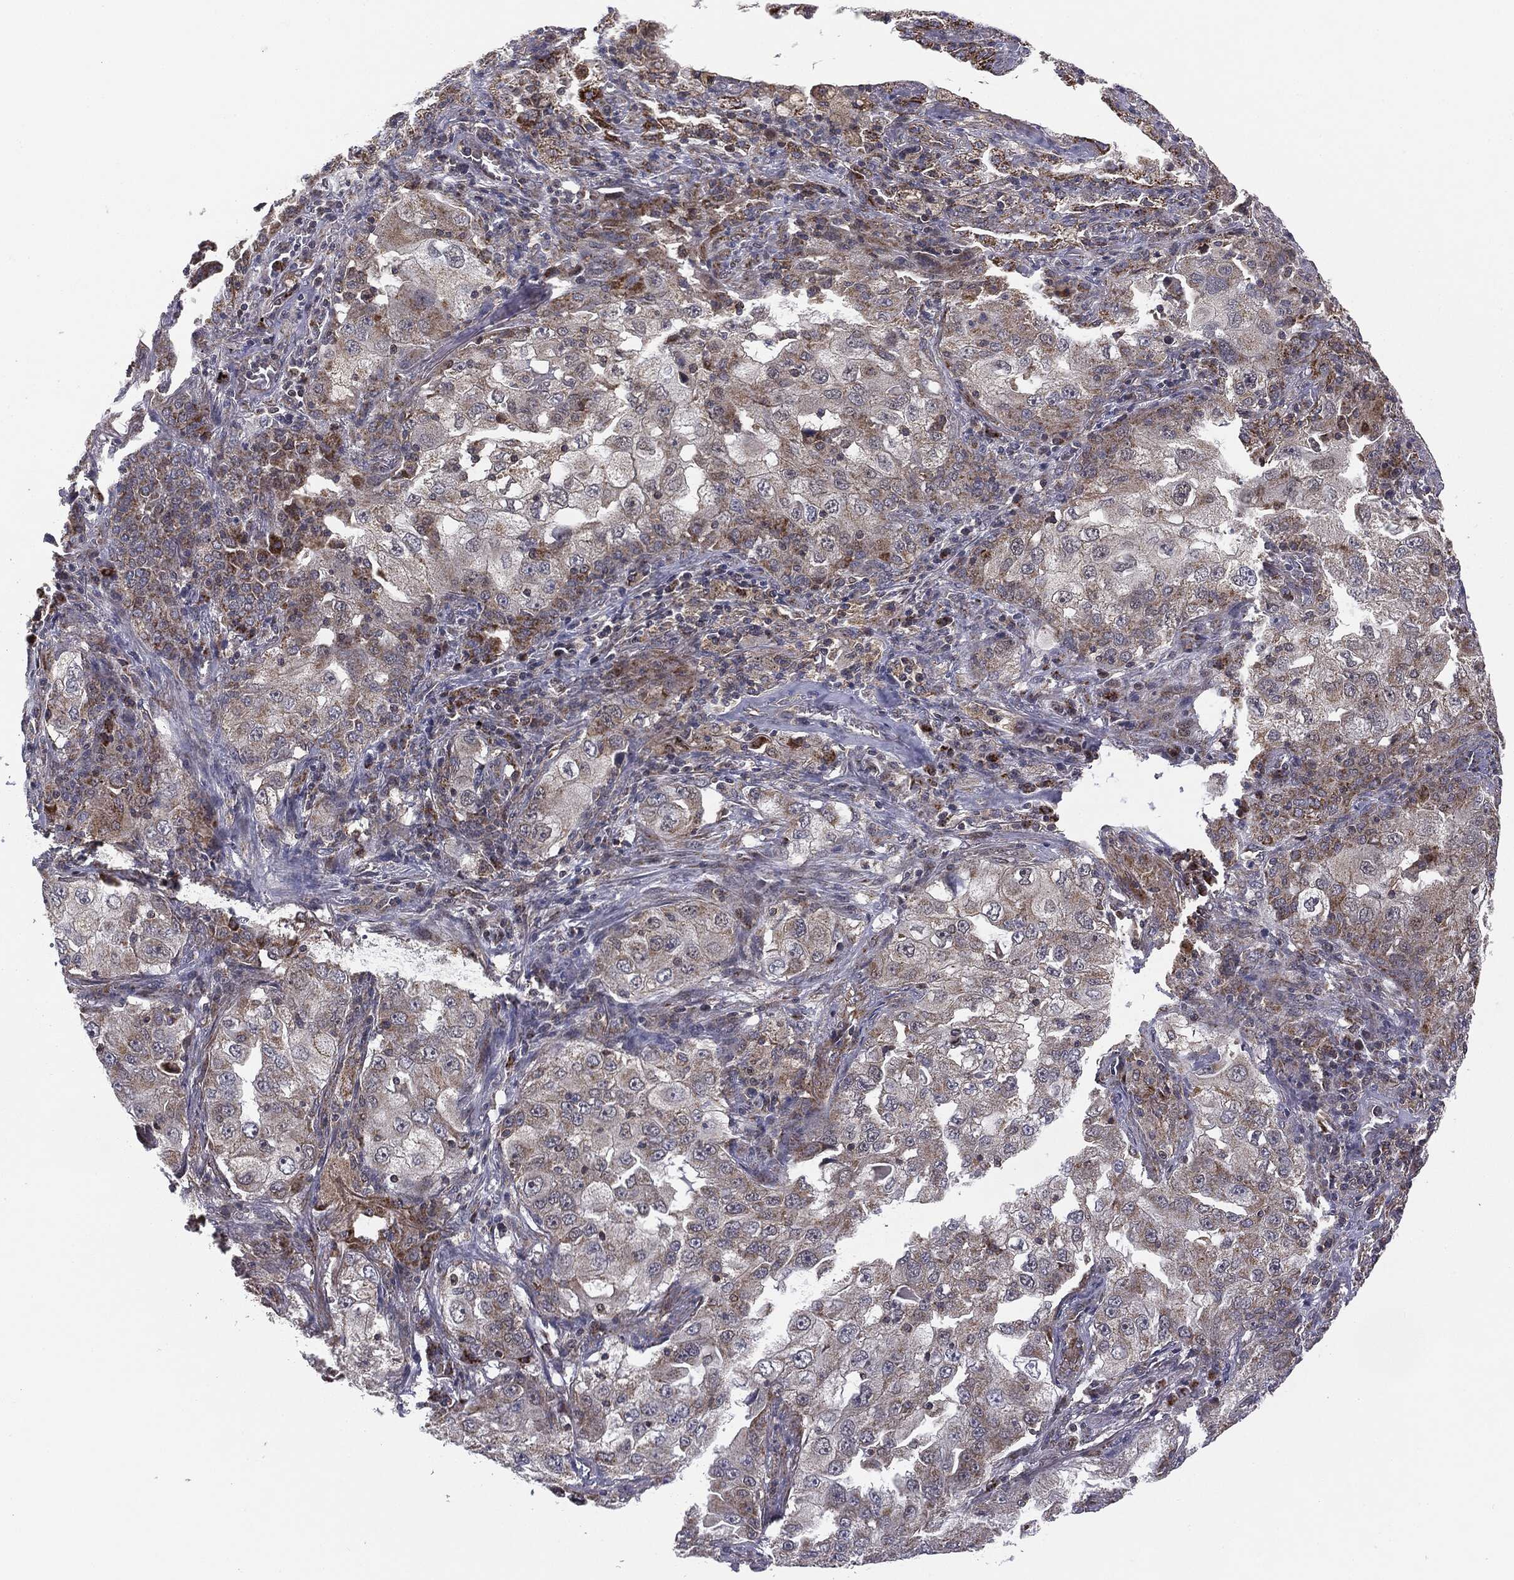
{"staining": {"intensity": "weak", "quantity": "<25%", "location": "cytoplasmic/membranous"}, "tissue": "lung cancer", "cell_type": "Tumor cells", "image_type": "cancer", "snomed": [{"axis": "morphology", "description": "Adenocarcinoma, NOS"}, {"axis": "topography", "description": "Lung"}], "caption": "There is no significant expression in tumor cells of lung adenocarcinoma. The staining was performed using DAB to visualize the protein expression in brown, while the nuclei were stained in blue with hematoxylin (Magnification: 20x).", "gene": "MTOR", "patient": {"sex": "female", "age": 61}}